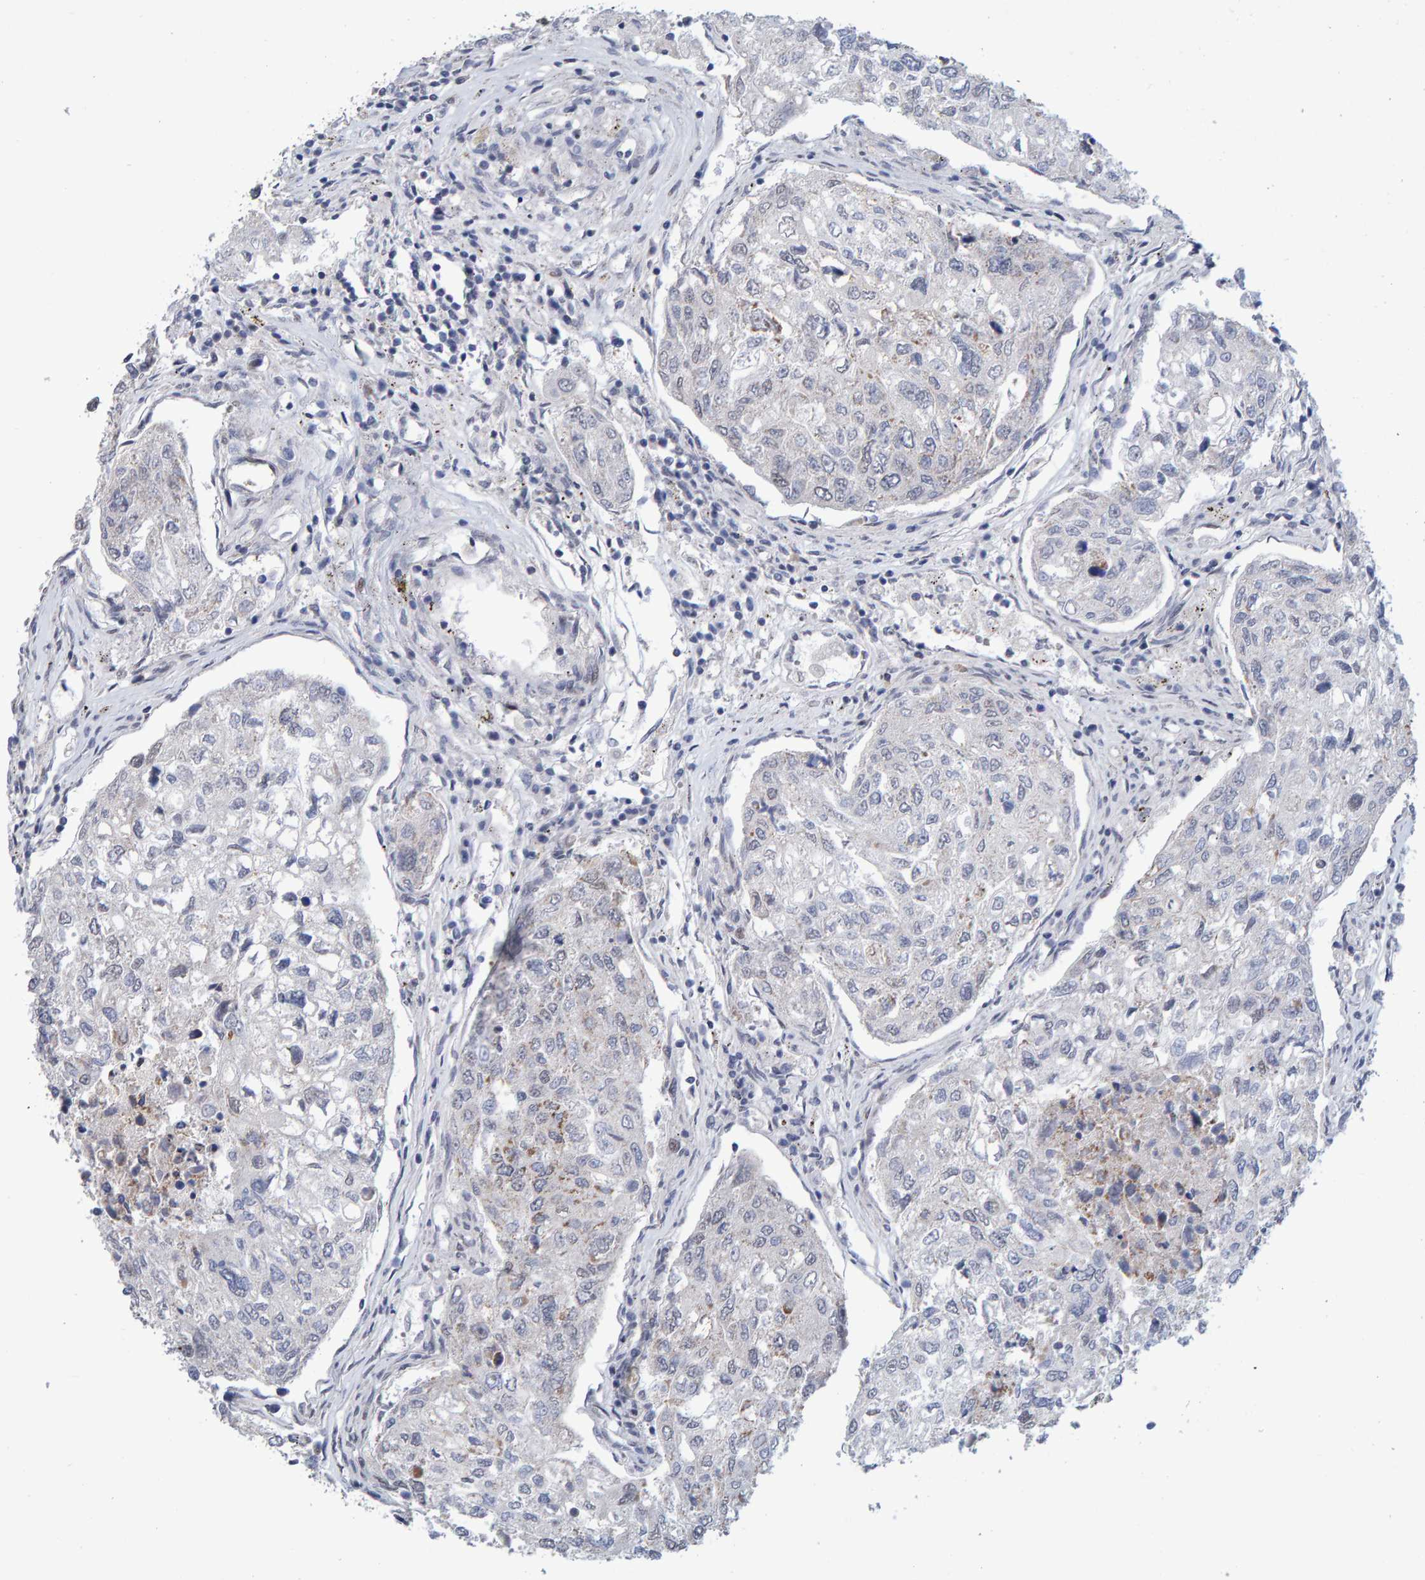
{"staining": {"intensity": "weak", "quantity": "<25%", "location": "cytoplasmic/membranous"}, "tissue": "urothelial cancer", "cell_type": "Tumor cells", "image_type": "cancer", "snomed": [{"axis": "morphology", "description": "Urothelial carcinoma, High grade"}, {"axis": "topography", "description": "Lymph node"}, {"axis": "topography", "description": "Urinary bladder"}], "caption": "The IHC histopathology image has no significant positivity in tumor cells of high-grade urothelial carcinoma tissue.", "gene": "USP43", "patient": {"sex": "male", "age": 51}}